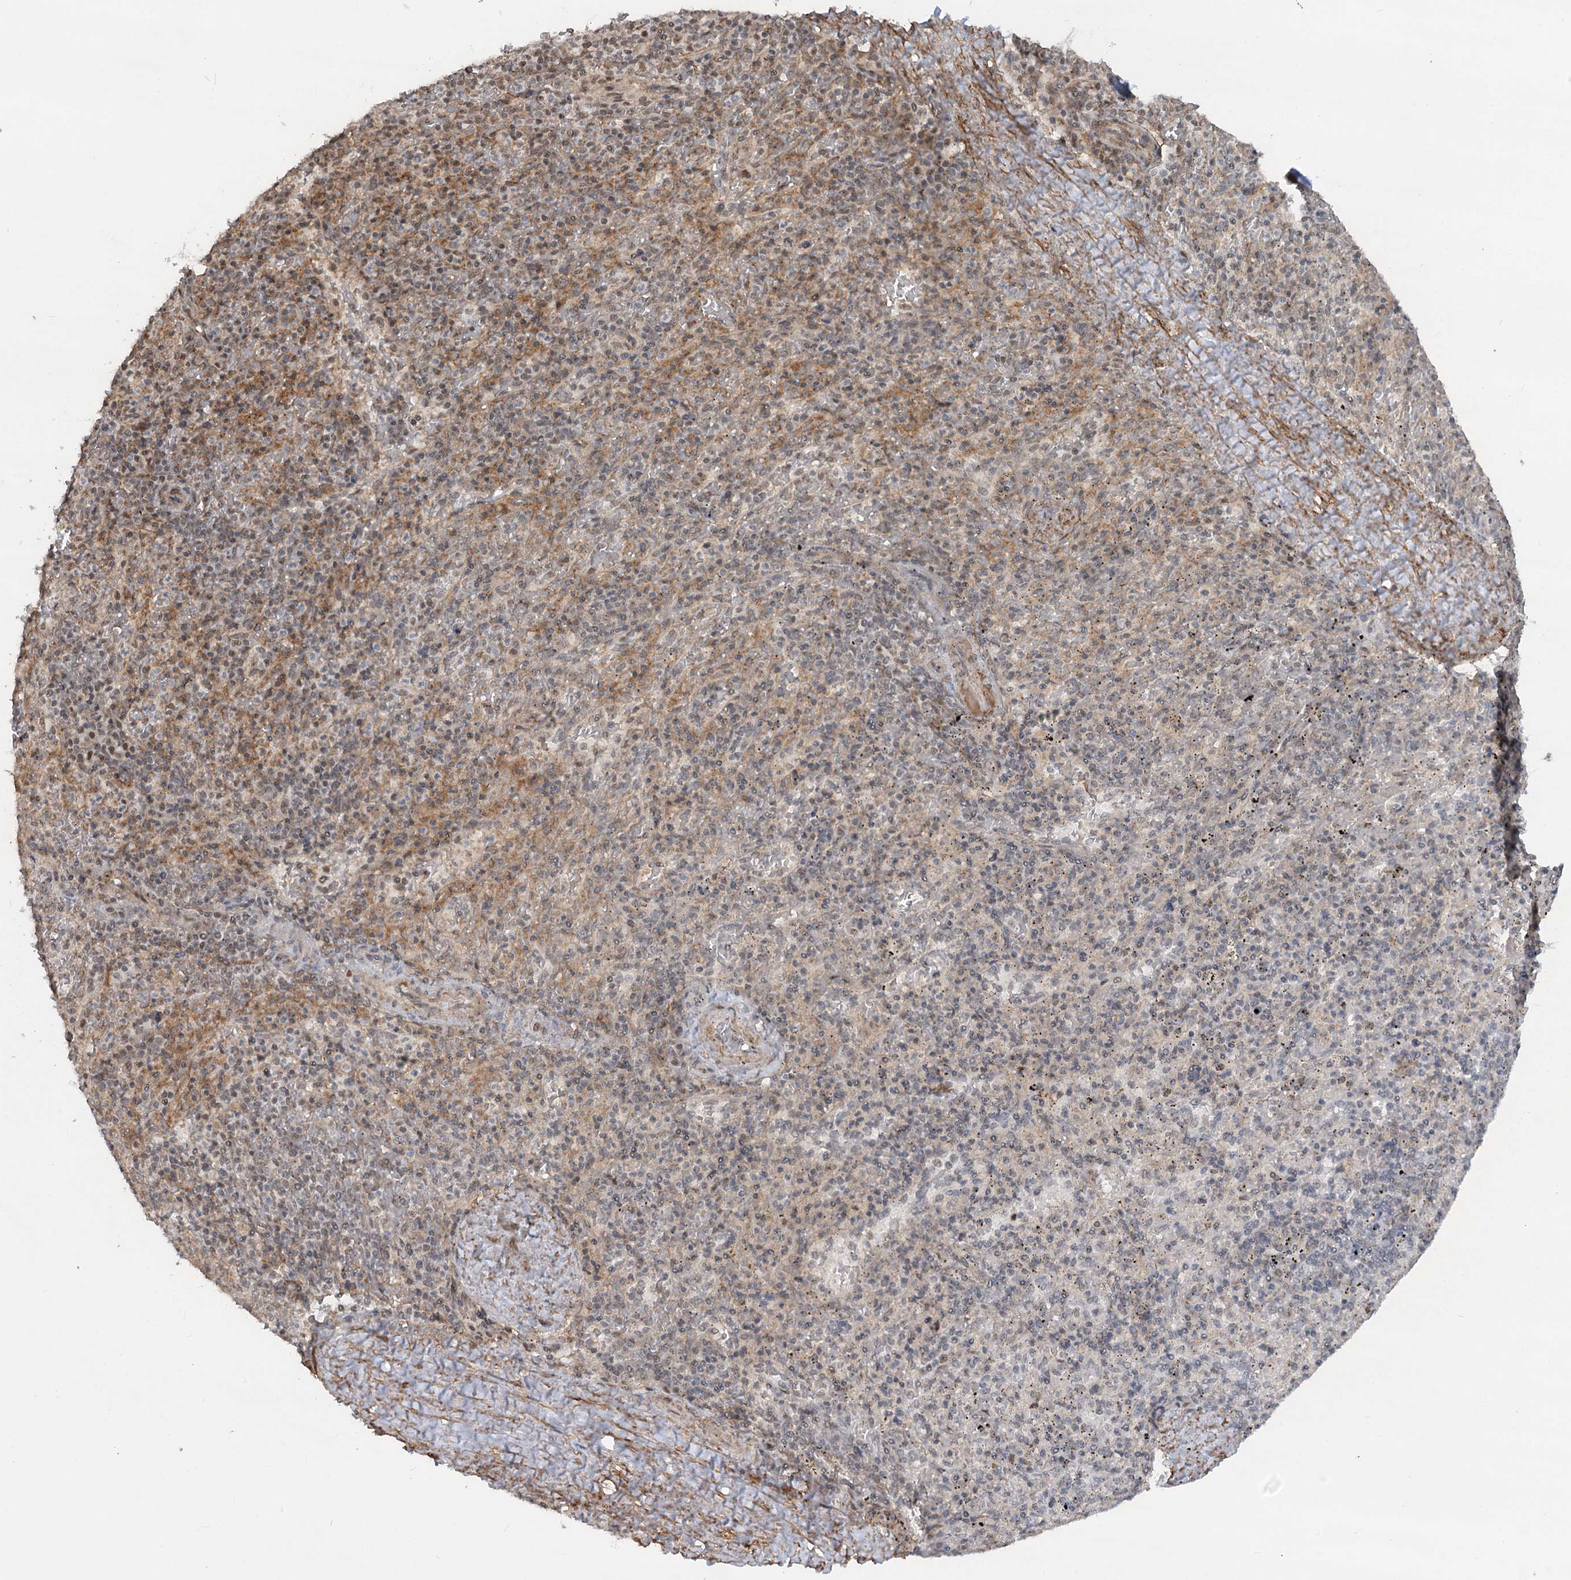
{"staining": {"intensity": "weak", "quantity": "<25%", "location": "nuclear"}, "tissue": "spleen", "cell_type": "Cells in red pulp", "image_type": "normal", "snomed": [{"axis": "morphology", "description": "Normal tissue, NOS"}, {"axis": "topography", "description": "Spleen"}], "caption": "Cells in red pulp show no significant expression in unremarkable spleen.", "gene": "GNL3L", "patient": {"sex": "male", "age": 82}}